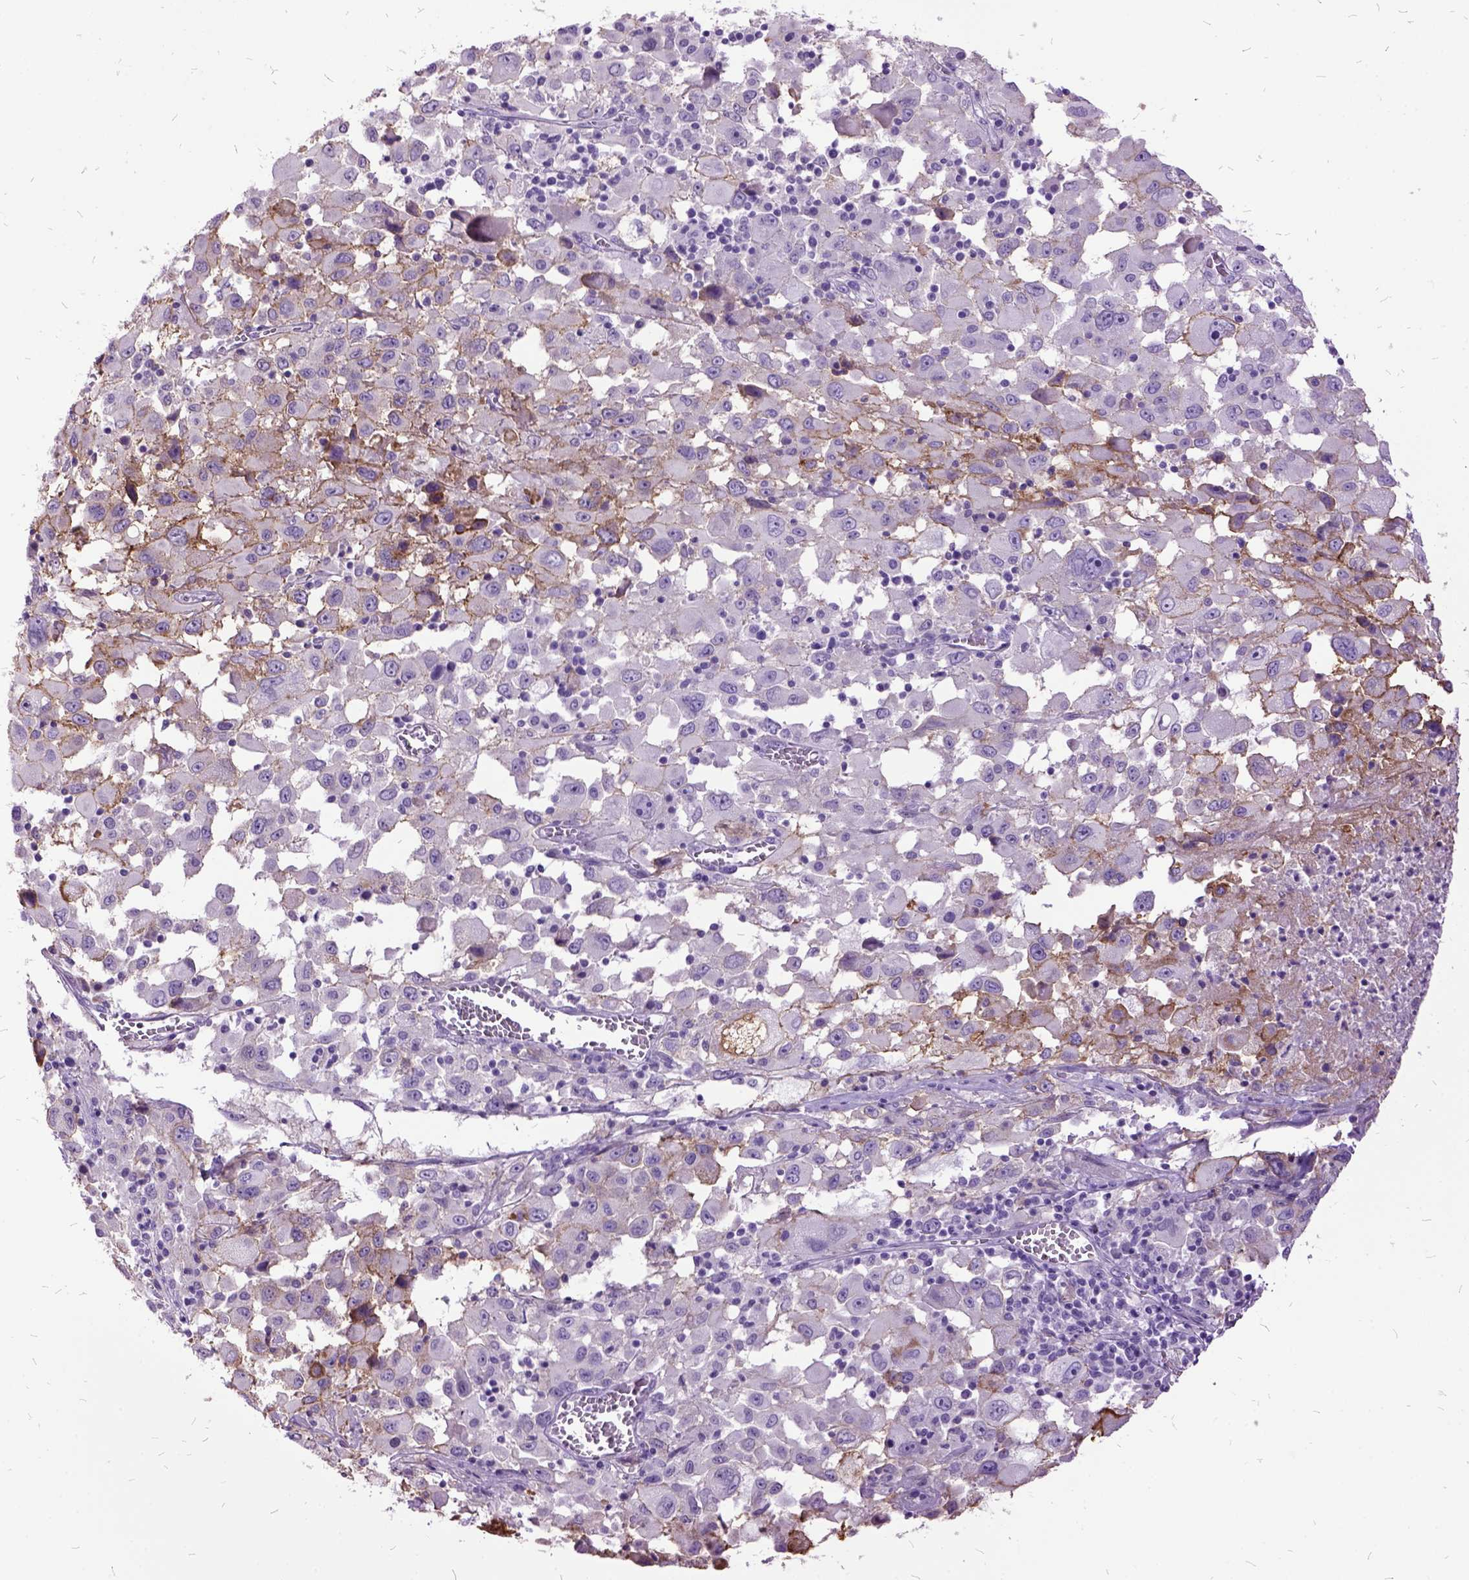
{"staining": {"intensity": "negative", "quantity": "none", "location": "none"}, "tissue": "melanoma", "cell_type": "Tumor cells", "image_type": "cancer", "snomed": [{"axis": "morphology", "description": "Malignant melanoma, Metastatic site"}, {"axis": "topography", "description": "Soft tissue"}], "caption": "Tumor cells are negative for brown protein staining in melanoma.", "gene": "MME", "patient": {"sex": "male", "age": 50}}